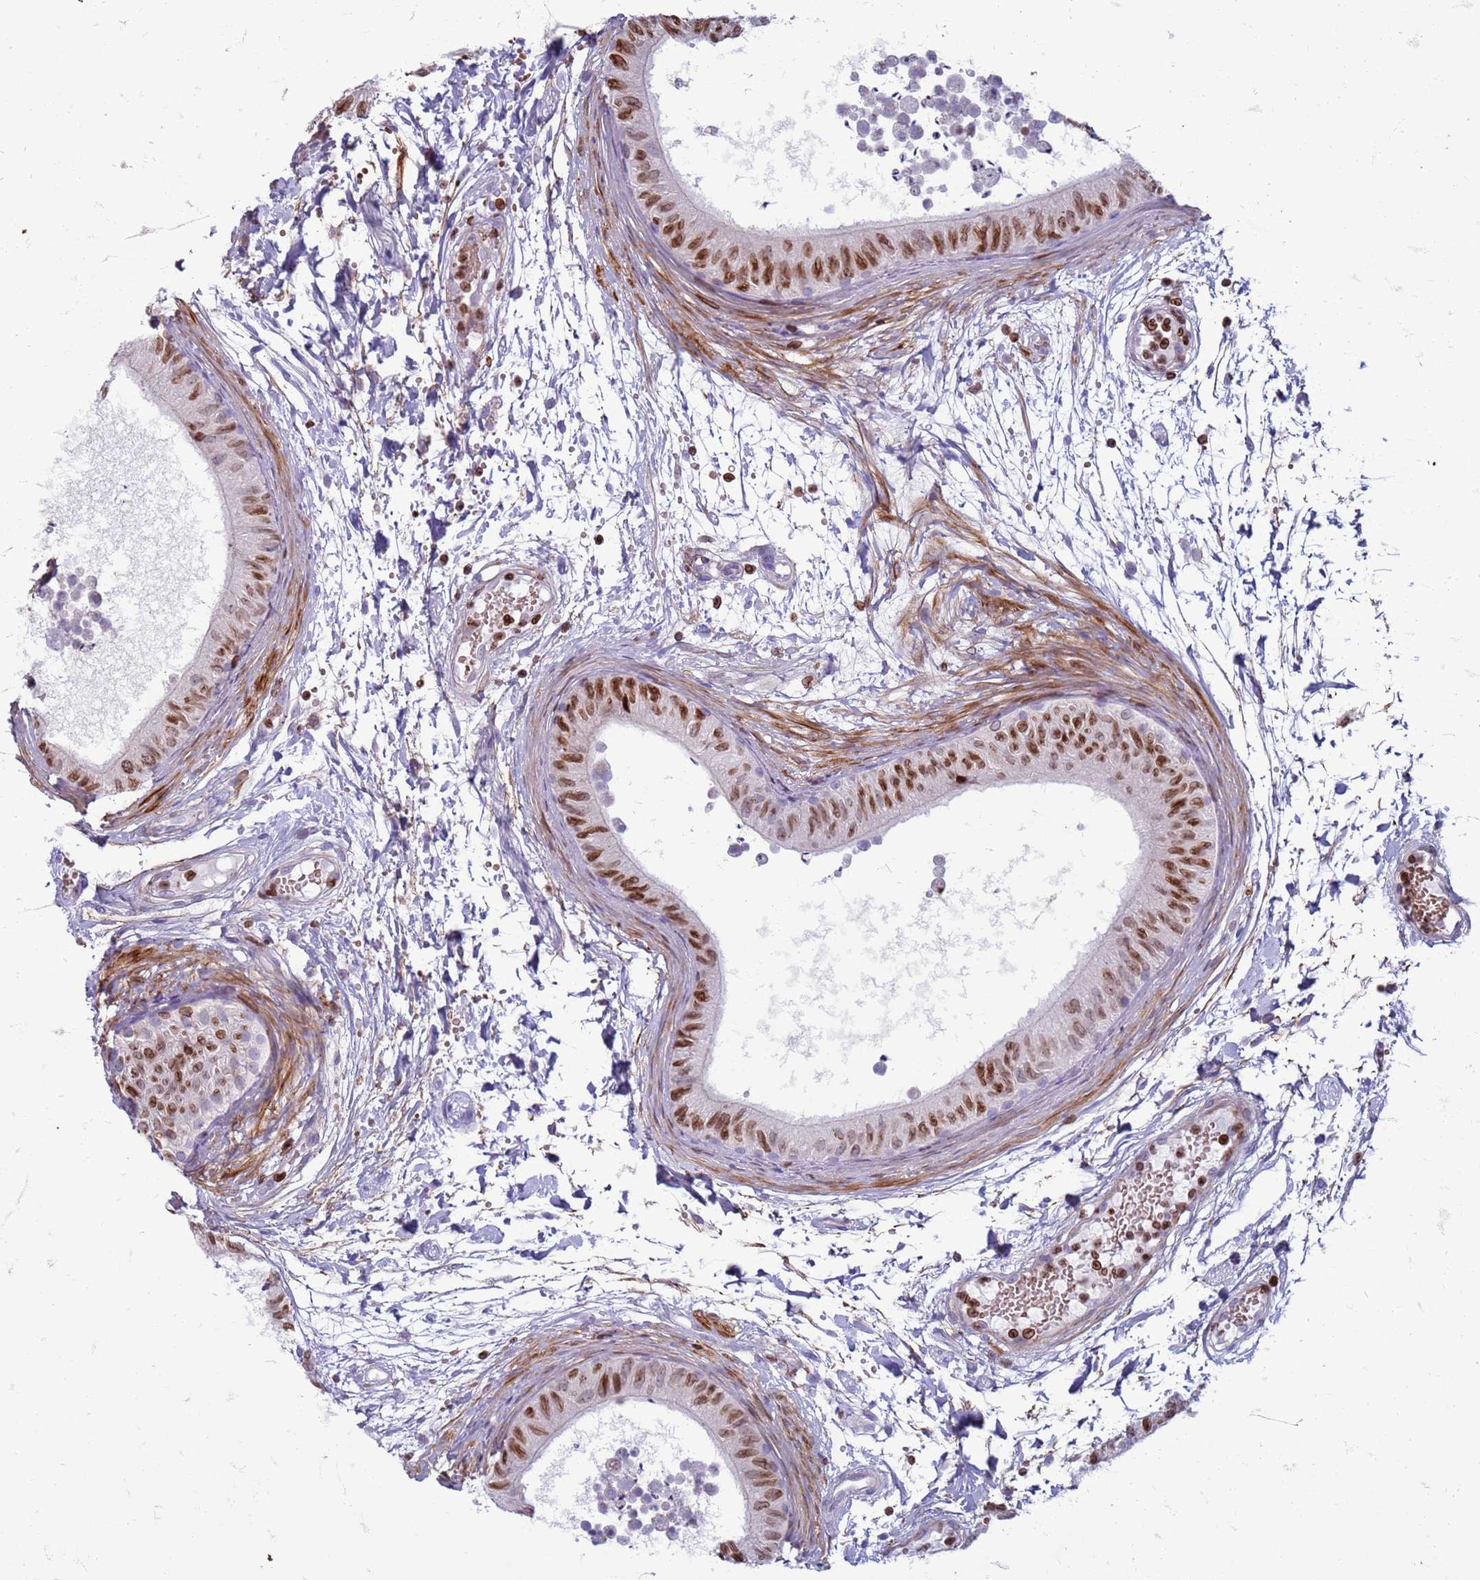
{"staining": {"intensity": "moderate", "quantity": ">75%", "location": "nuclear"}, "tissue": "epididymis", "cell_type": "Glandular cells", "image_type": "normal", "snomed": [{"axis": "morphology", "description": "Normal tissue, NOS"}, {"axis": "topography", "description": "Epididymis"}], "caption": "IHC photomicrograph of unremarkable epididymis: human epididymis stained using immunohistochemistry (IHC) displays medium levels of moderate protein expression localized specifically in the nuclear of glandular cells, appearing as a nuclear brown color.", "gene": "METTL25B", "patient": {"sex": "male", "age": 15}}